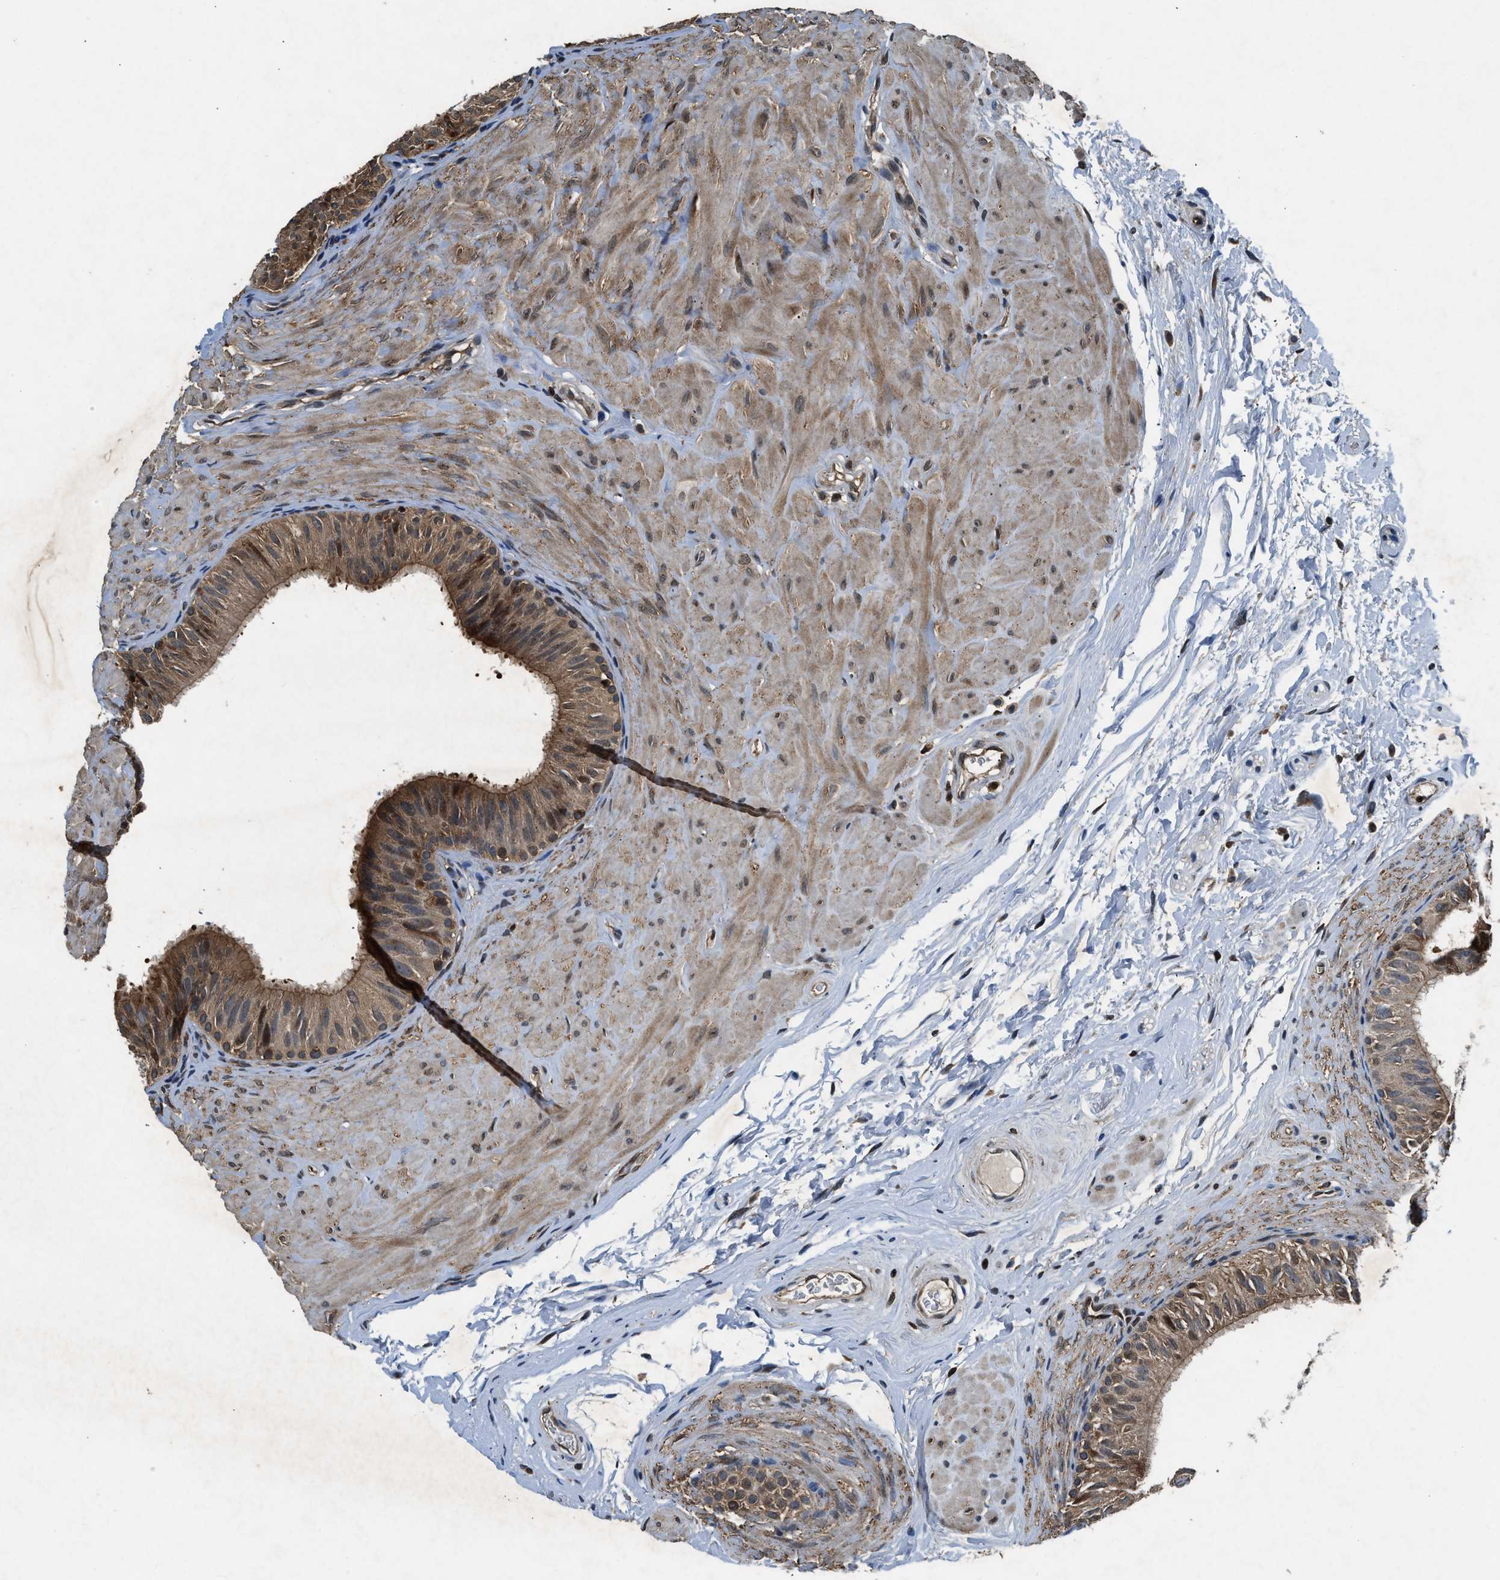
{"staining": {"intensity": "moderate", "quantity": ">75%", "location": "cytoplasmic/membranous"}, "tissue": "epididymis", "cell_type": "Glandular cells", "image_type": "normal", "snomed": [{"axis": "morphology", "description": "Normal tissue, NOS"}, {"axis": "topography", "description": "Epididymis"}], "caption": "An immunohistochemistry (IHC) photomicrograph of normal tissue is shown. Protein staining in brown highlights moderate cytoplasmic/membranous positivity in epididymis within glandular cells. (DAB (3,3'-diaminobenzidine) = brown stain, brightfield microscopy at high magnification).", "gene": "RPS6KB1", "patient": {"sex": "male", "age": 34}}